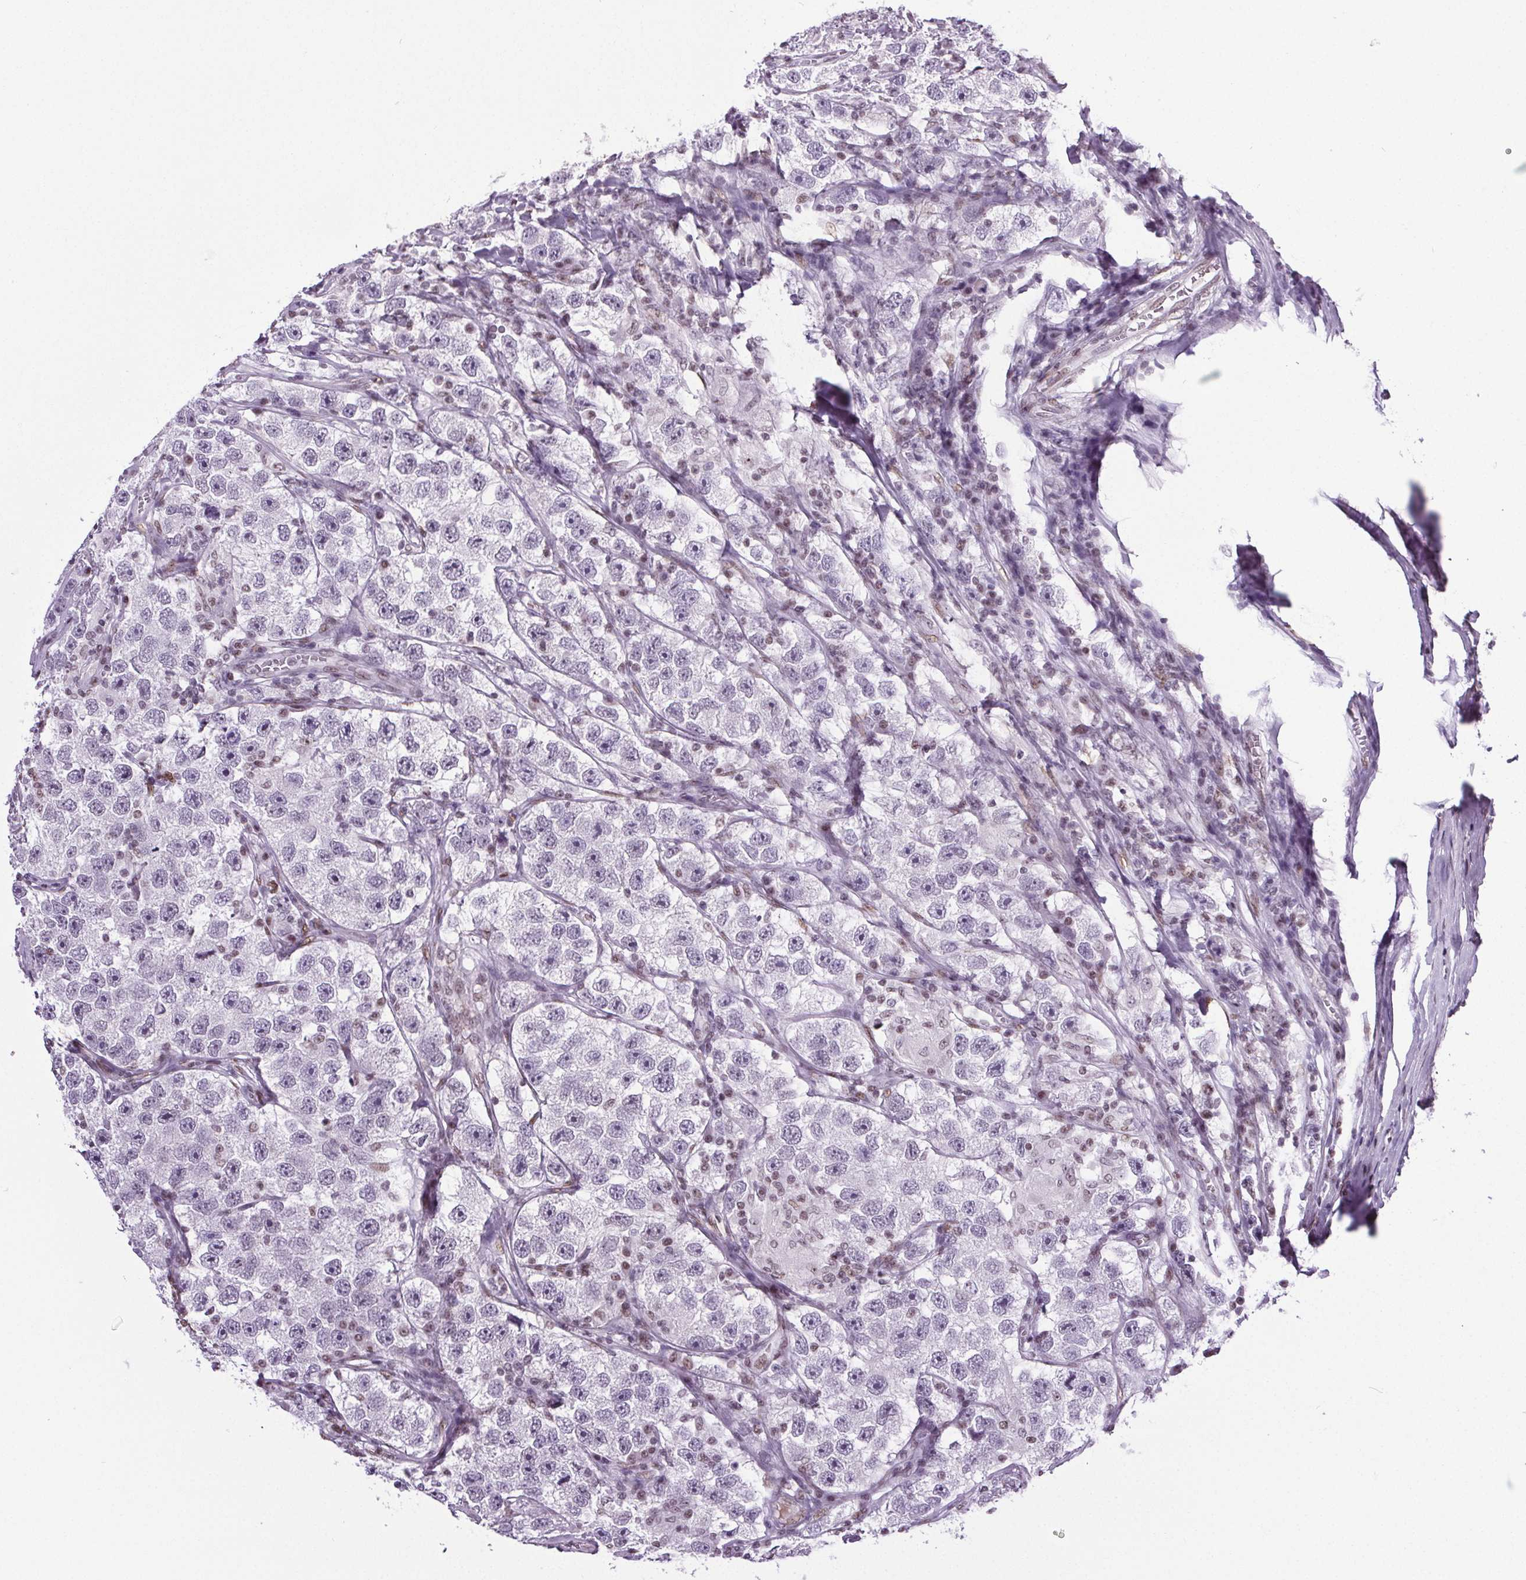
{"staining": {"intensity": "negative", "quantity": "none", "location": "none"}, "tissue": "testis cancer", "cell_type": "Tumor cells", "image_type": "cancer", "snomed": [{"axis": "morphology", "description": "Seminoma, NOS"}, {"axis": "topography", "description": "Testis"}], "caption": "Photomicrograph shows no protein positivity in tumor cells of testis cancer (seminoma) tissue.", "gene": "GP6", "patient": {"sex": "male", "age": 26}}